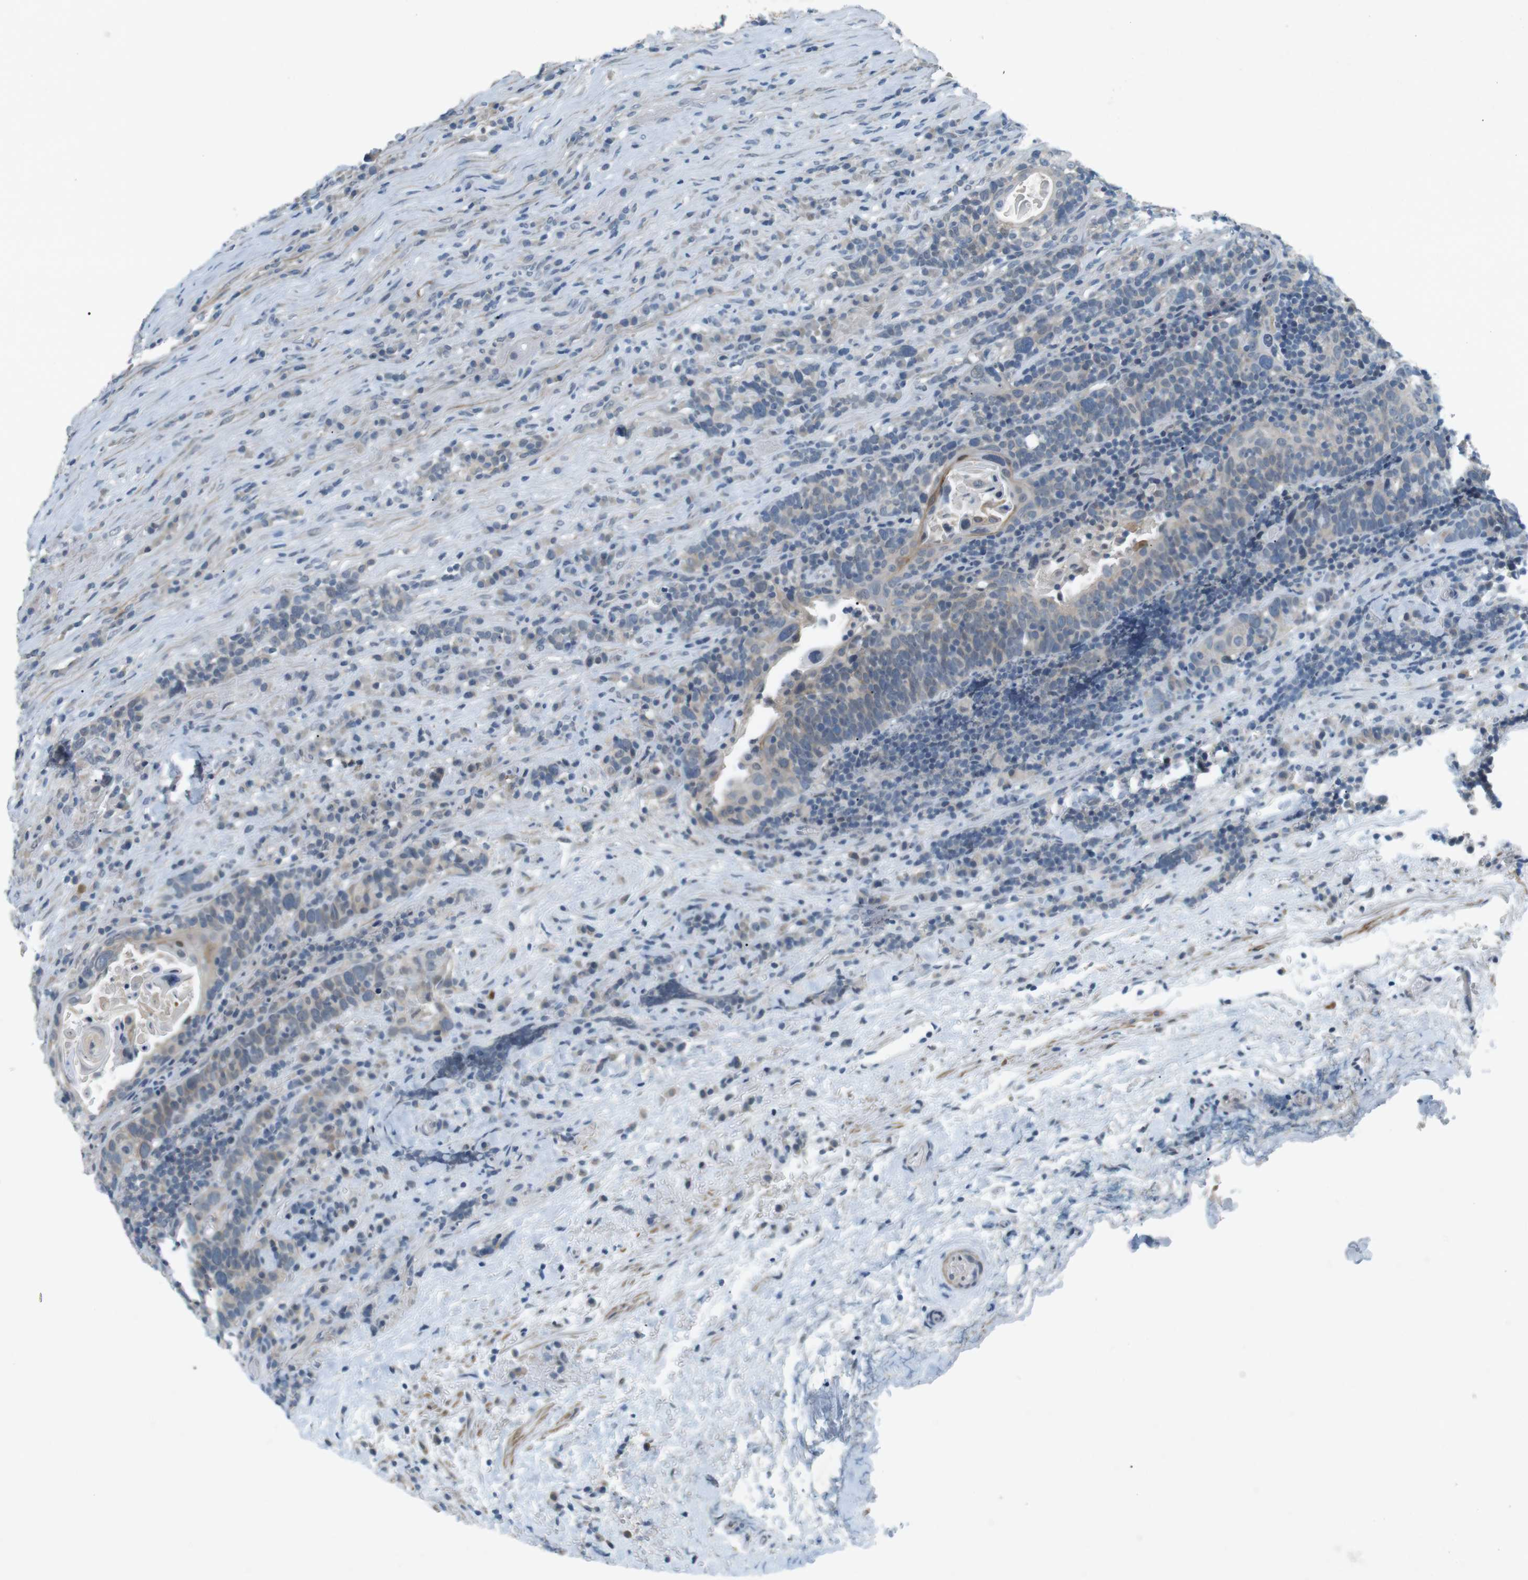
{"staining": {"intensity": "negative", "quantity": "none", "location": "none"}, "tissue": "head and neck cancer", "cell_type": "Tumor cells", "image_type": "cancer", "snomed": [{"axis": "morphology", "description": "Squamous cell carcinoma, NOS"}, {"axis": "morphology", "description": "Squamous cell carcinoma, metastatic, NOS"}, {"axis": "topography", "description": "Lymph node"}, {"axis": "topography", "description": "Head-Neck"}], "caption": "Immunohistochemical staining of head and neck metastatic squamous cell carcinoma shows no significant staining in tumor cells.", "gene": "RTN3", "patient": {"sex": "male", "age": 62}}